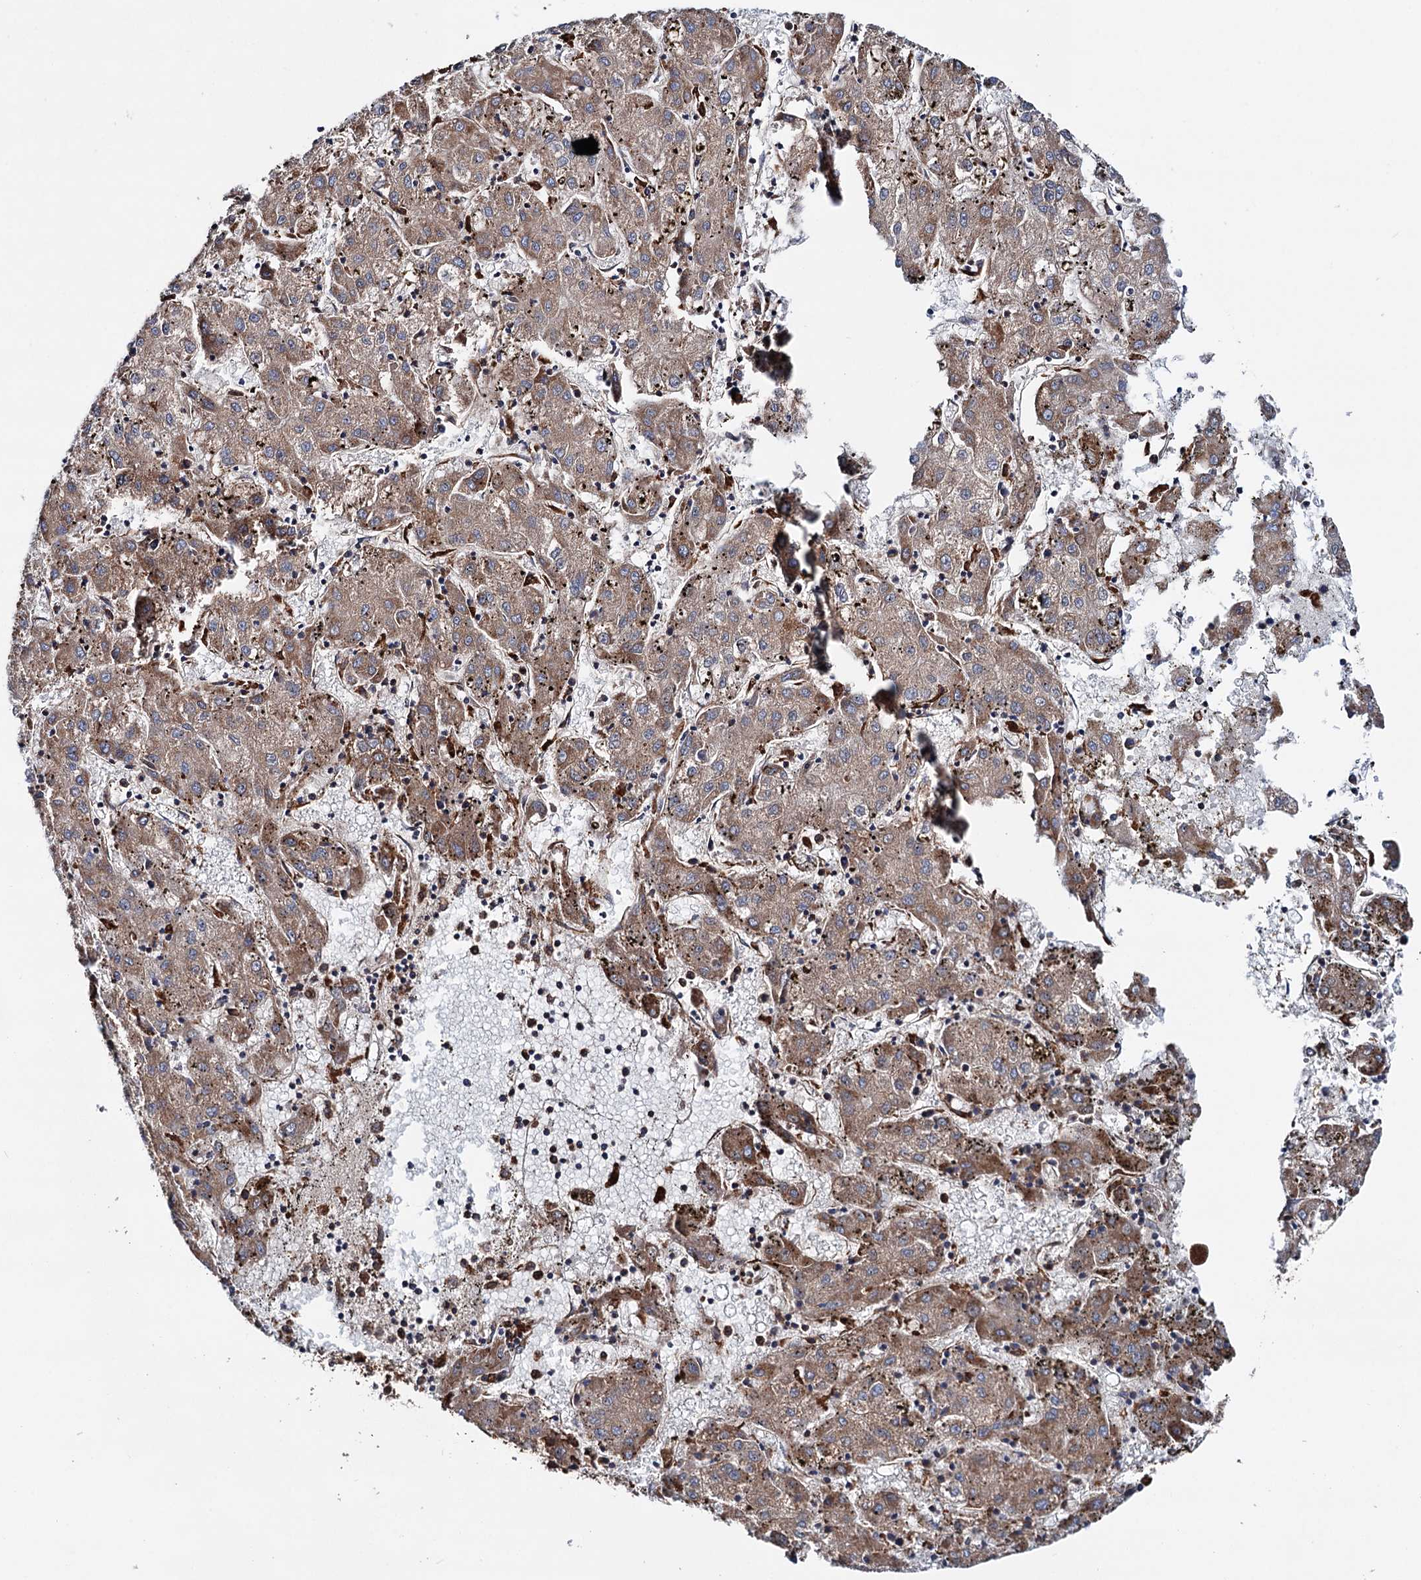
{"staining": {"intensity": "moderate", "quantity": ">75%", "location": "cytoplasmic/membranous"}, "tissue": "liver cancer", "cell_type": "Tumor cells", "image_type": "cancer", "snomed": [{"axis": "morphology", "description": "Carcinoma, Hepatocellular, NOS"}, {"axis": "topography", "description": "Liver"}], "caption": "This photomicrograph displays IHC staining of human liver hepatocellular carcinoma, with medium moderate cytoplasmic/membranous positivity in about >75% of tumor cells.", "gene": "ERP29", "patient": {"sex": "male", "age": 72}}